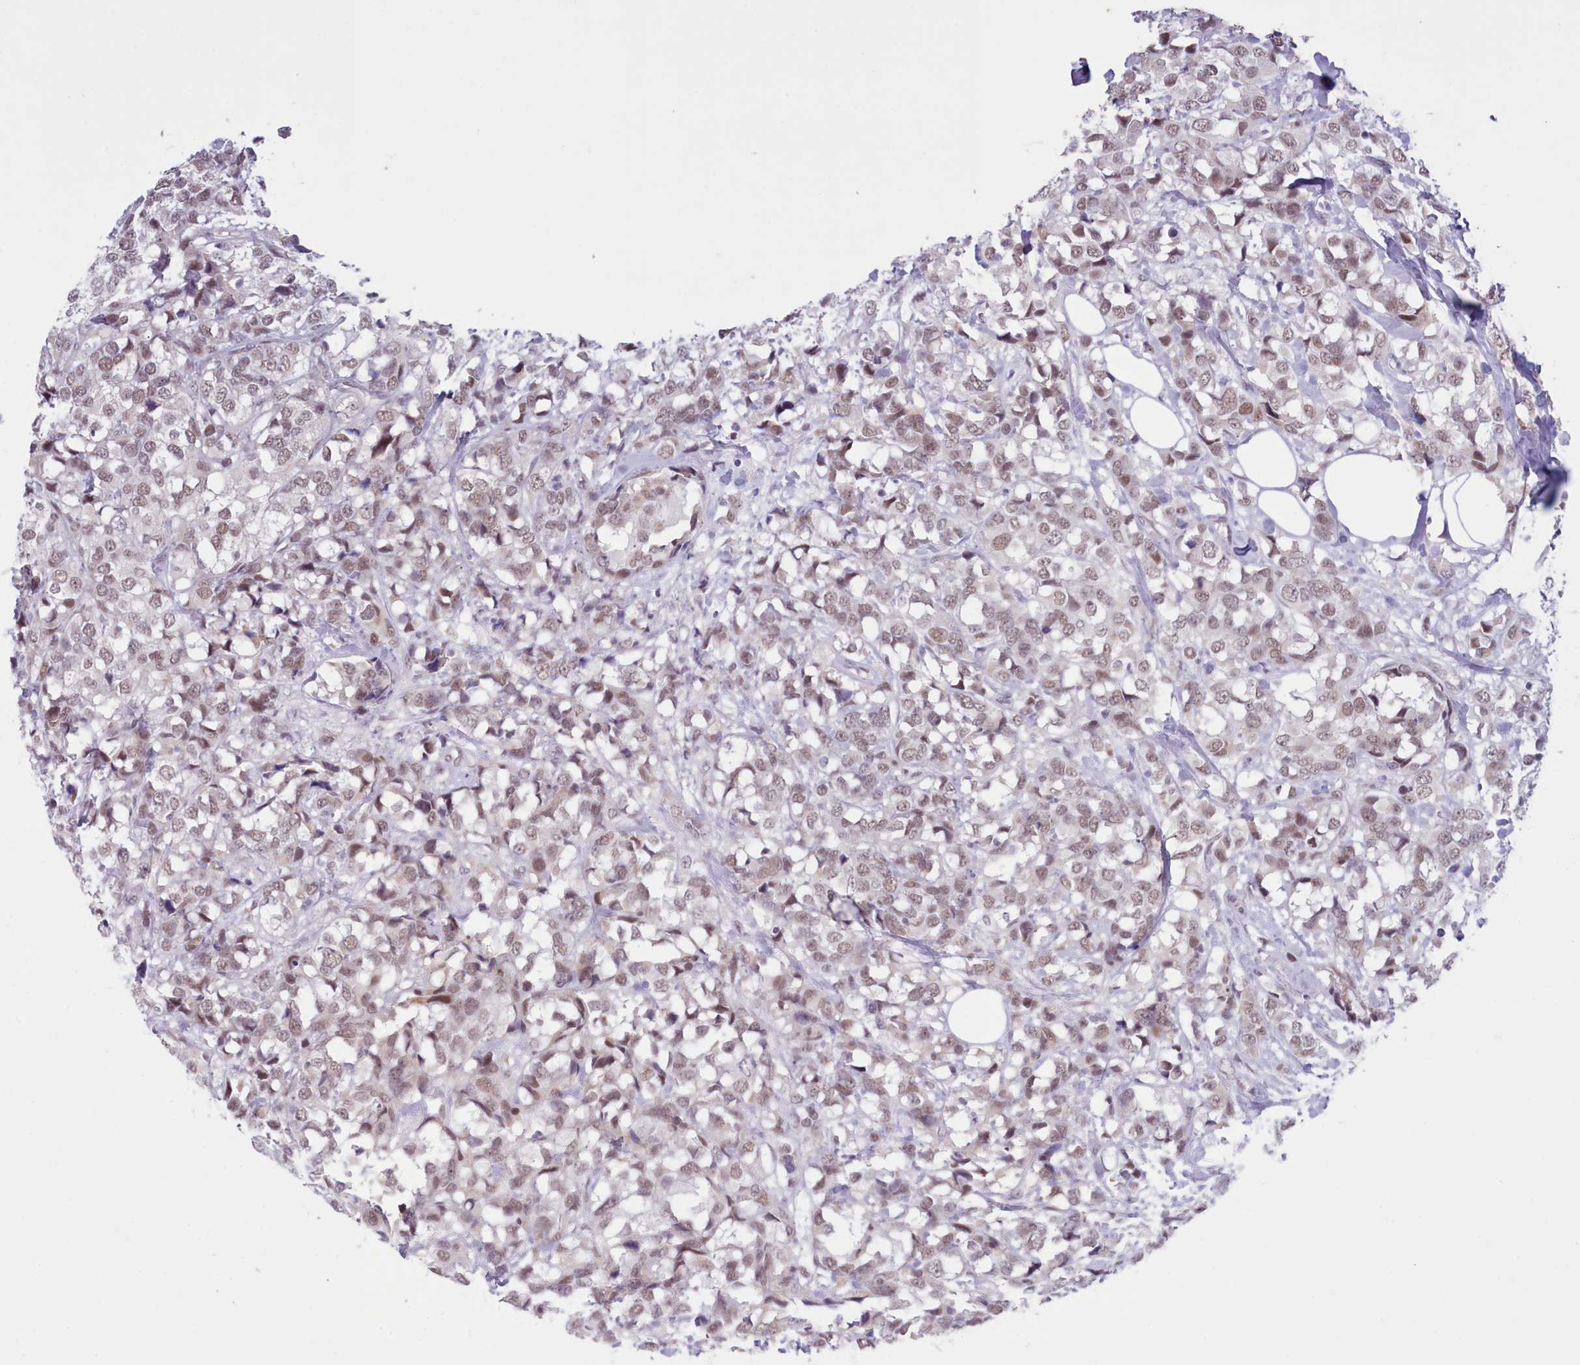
{"staining": {"intensity": "weak", "quantity": ">75%", "location": "nuclear"}, "tissue": "breast cancer", "cell_type": "Tumor cells", "image_type": "cancer", "snomed": [{"axis": "morphology", "description": "Lobular carcinoma"}, {"axis": "topography", "description": "Breast"}], "caption": "A photomicrograph of human lobular carcinoma (breast) stained for a protein shows weak nuclear brown staining in tumor cells. The staining is performed using DAB (3,3'-diaminobenzidine) brown chromogen to label protein expression. The nuclei are counter-stained blue using hematoxylin.", "gene": "RFX1", "patient": {"sex": "female", "age": 59}}